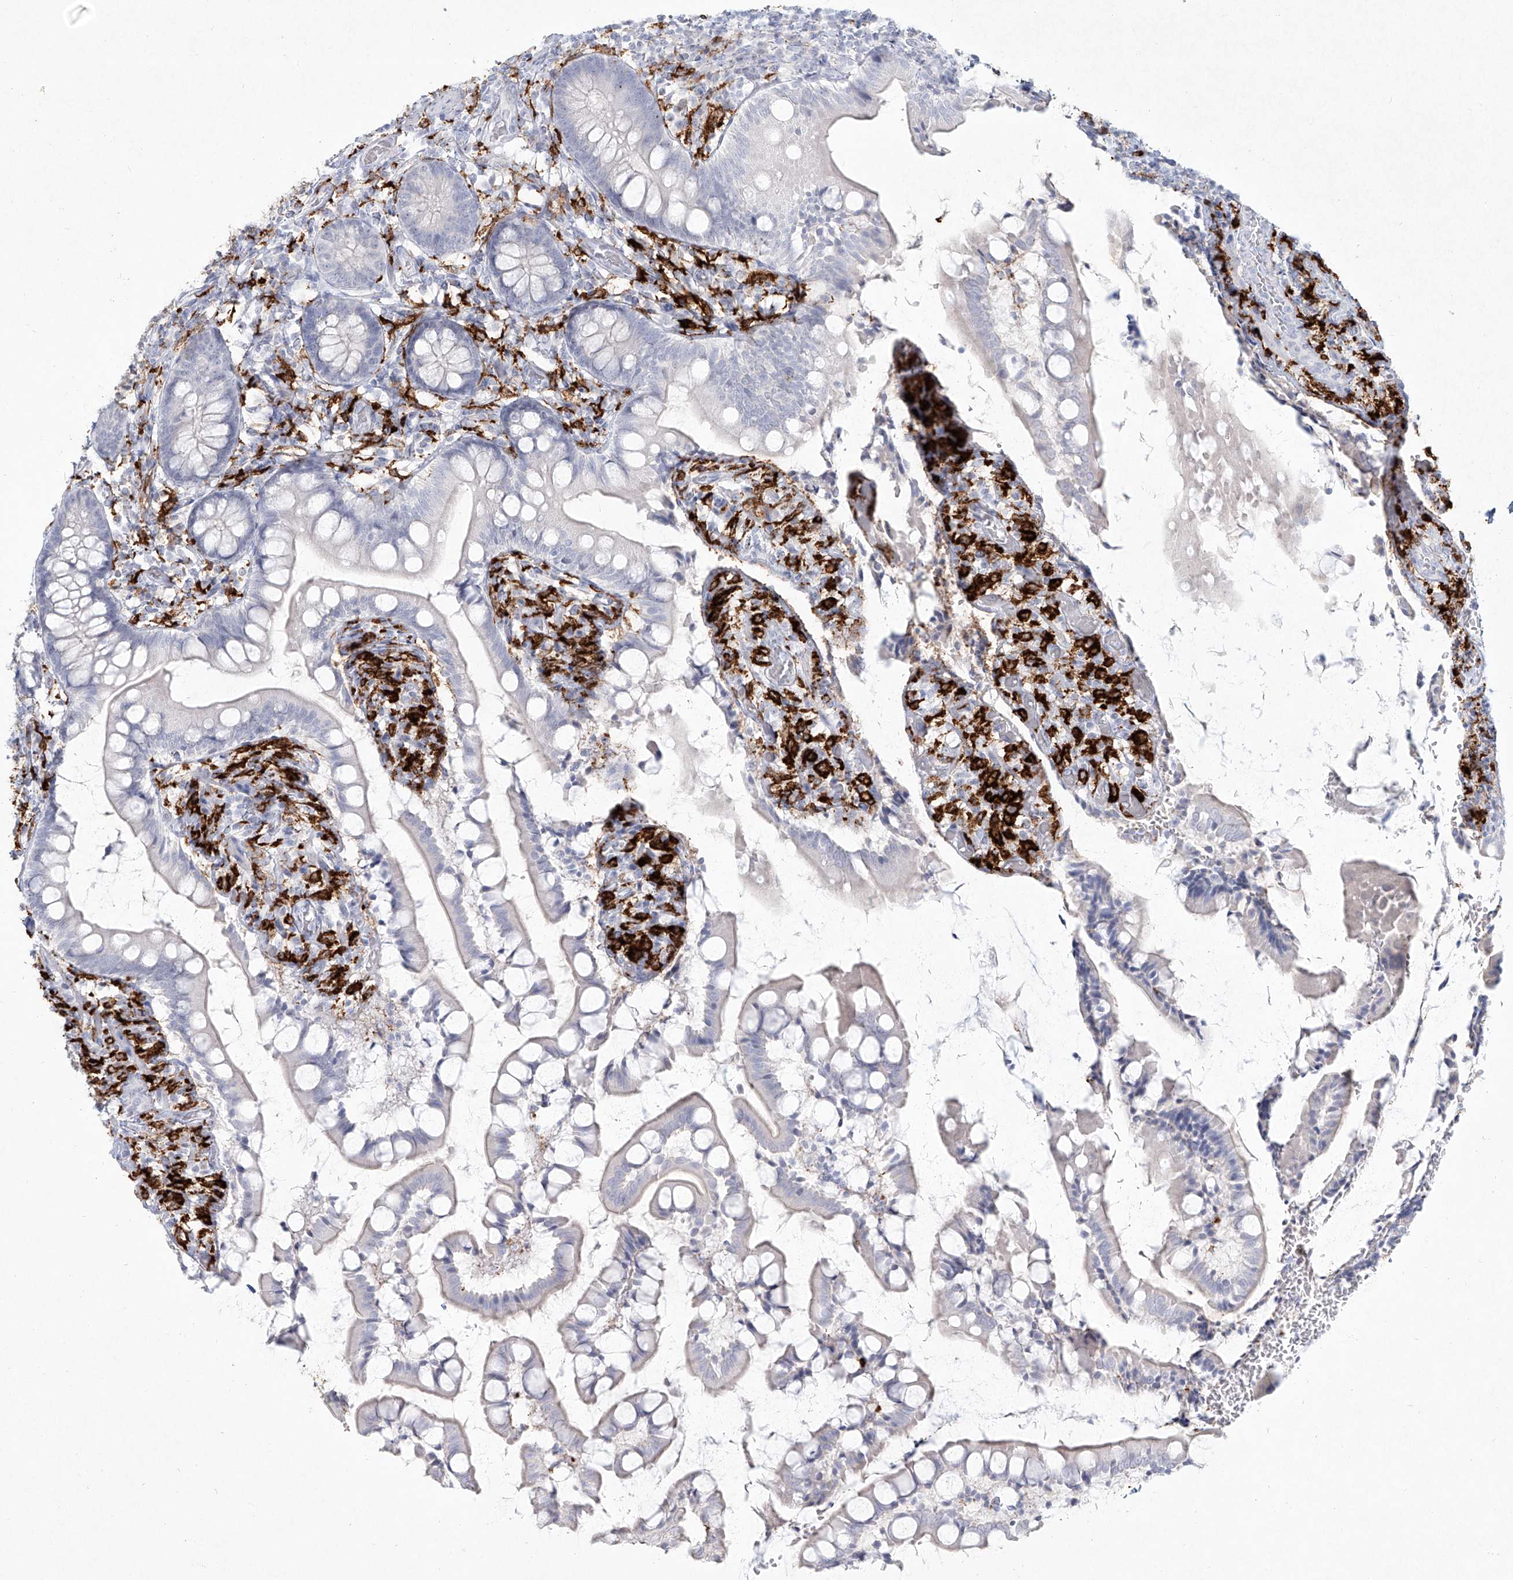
{"staining": {"intensity": "negative", "quantity": "none", "location": "none"}, "tissue": "small intestine", "cell_type": "Glandular cells", "image_type": "normal", "snomed": [{"axis": "morphology", "description": "Normal tissue, NOS"}, {"axis": "topography", "description": "Small intestine"}], "caption": "DAB immunohistochemical staining of unremarkable small intestine exhibits no significant staining in glandular cells.", "gene": "CD209", "patient": {"sex": "male", "age": 52}}